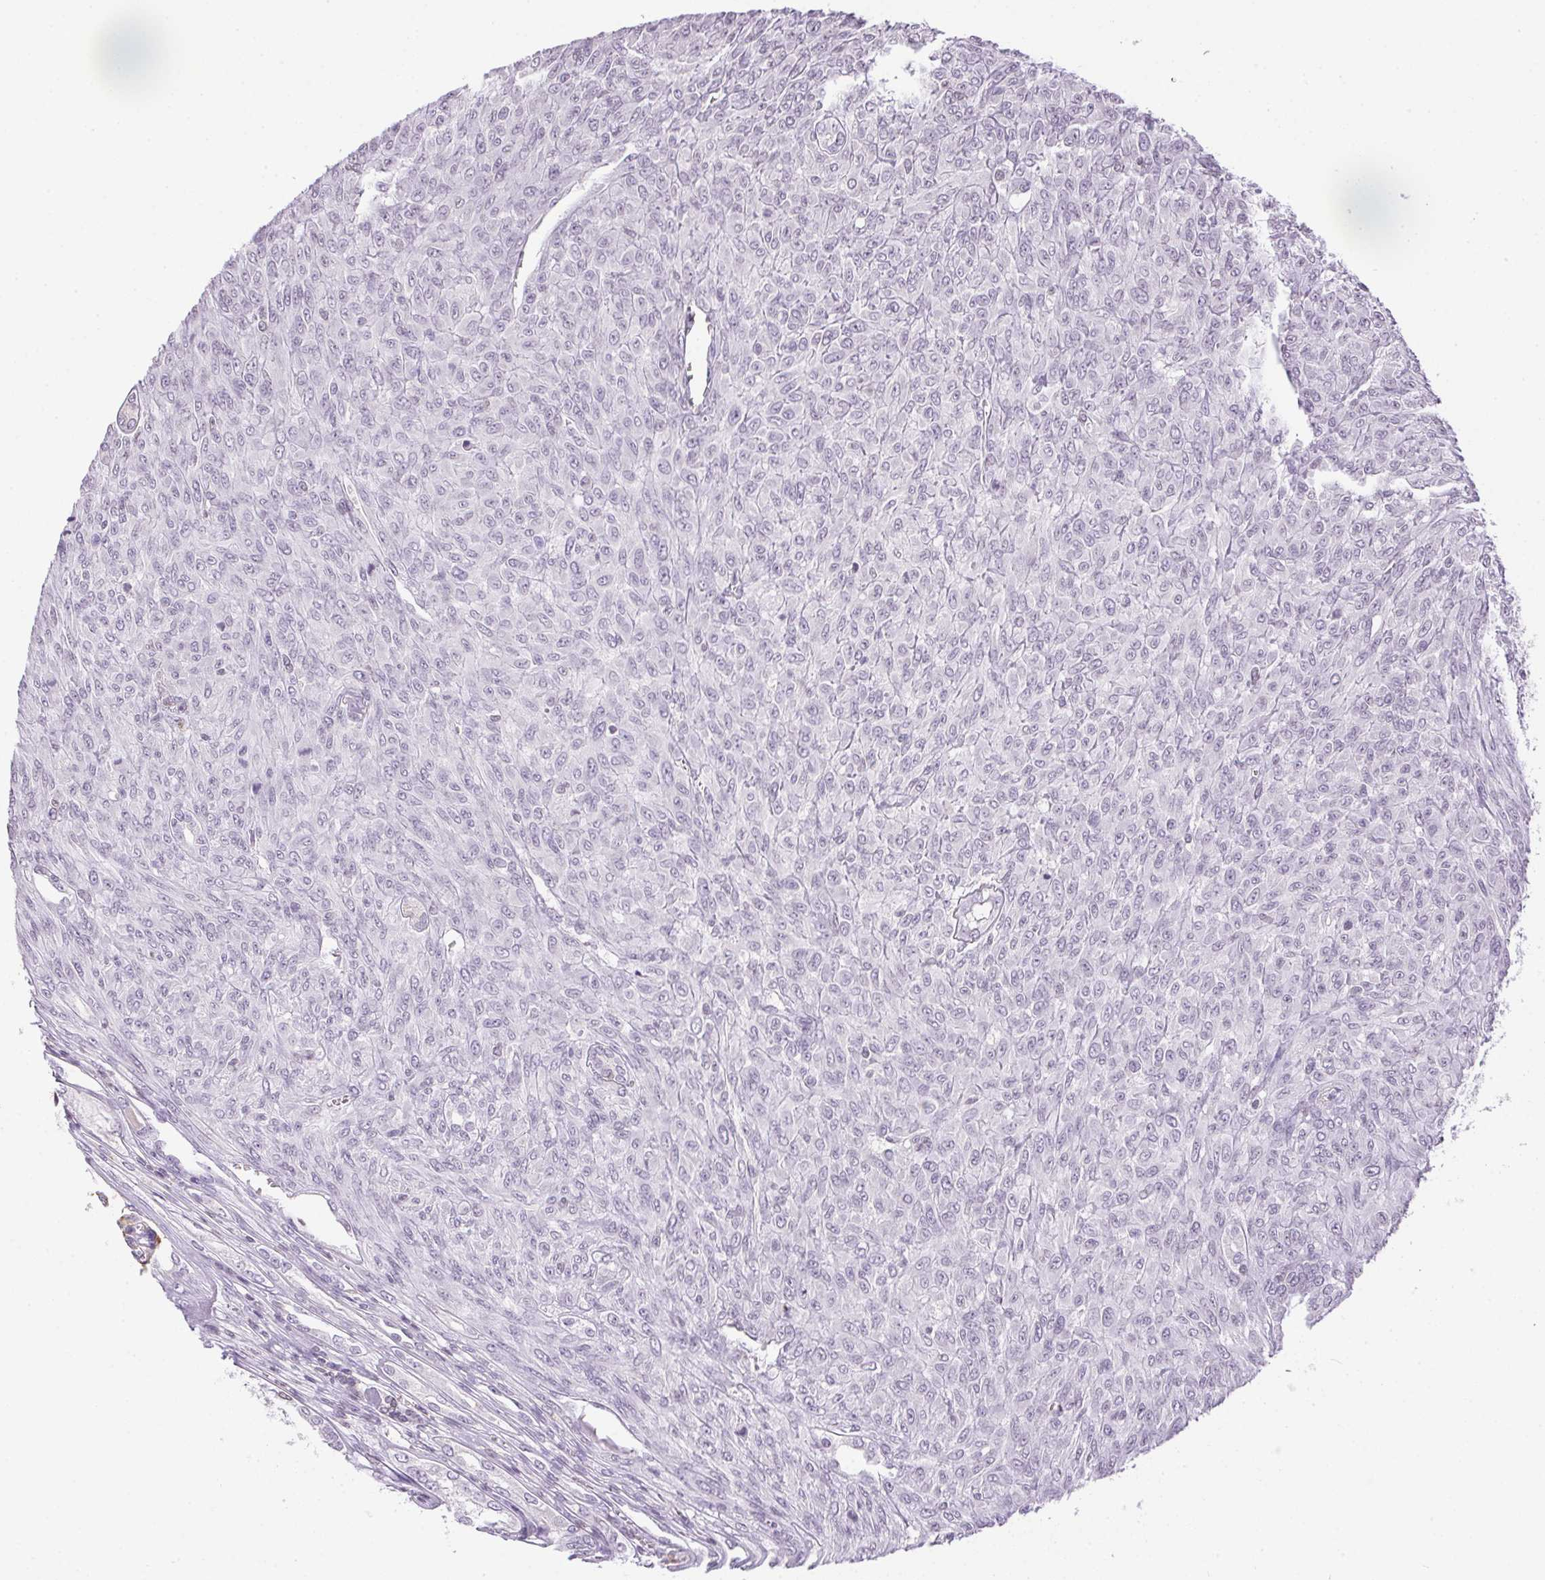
{"staining": {"intensity": "negative", "quantity": "none", "location": "none"}, "tissue": "renal cancer", "cell_type": "Tumor cells", "image_type": "cancer", "snomed": [{"axis": "morphology", "description": "Adenocarcinoma, NOS"}, {"axis": "topography", "description": "Kidney"}], "caption": "Tumor cells are negative for brown protein staining in renal adenocarcinoma. (DAB (3,3'-diaminobenzidine) immunohistochemistry (IHC) visualized using brightfield microscopy, high magnification).", "gene": "PRL", "patient": {"sex": "male", "age": 58}}